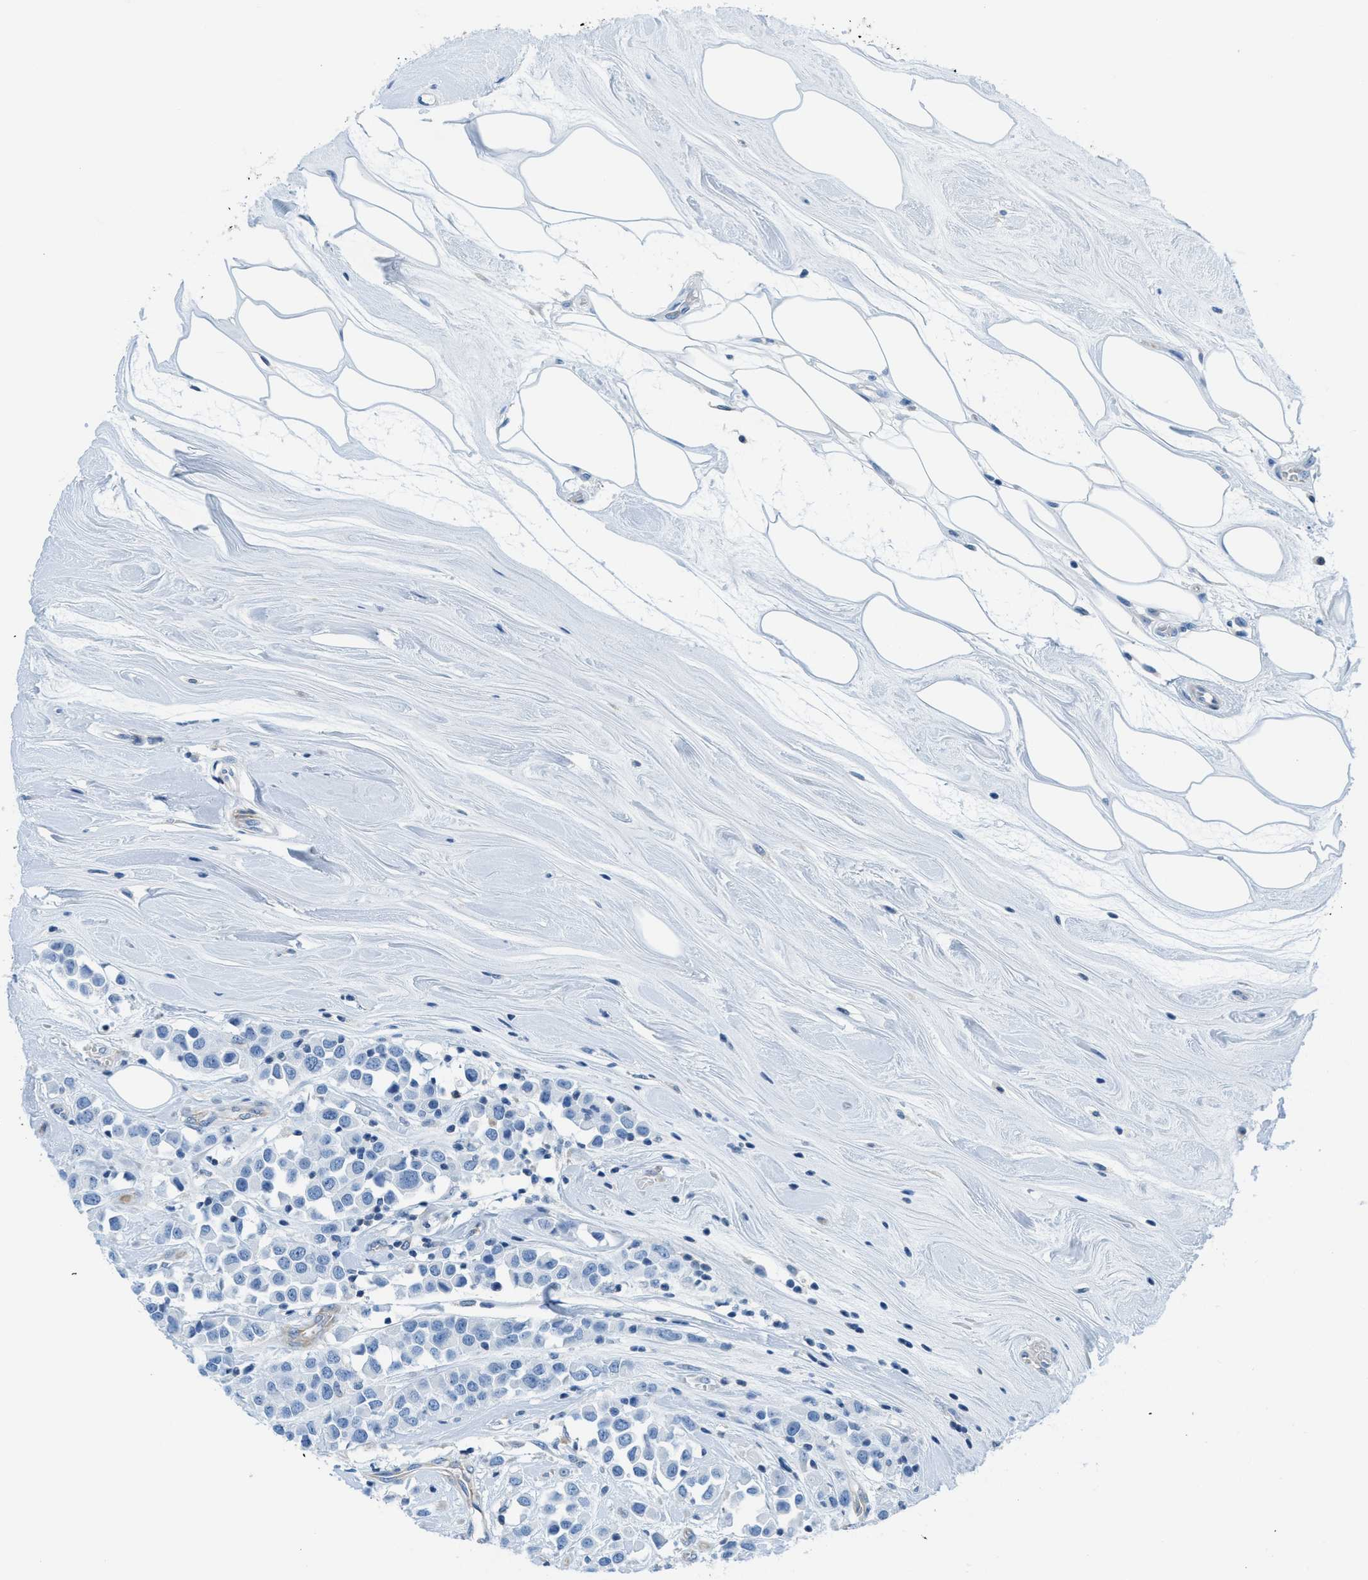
{"staining": {"intensity": "negative", "quantity": "none", "location": "none"}, "tissue": "breast cancer", "cell_type": "Tumor cells", "image_type": "cancer", "snomed": [{"axis": "morphology", "description": "Duct carcinoma"}, {"axis": "topography", "description": "Breast"}], "caption": "IHC of human breast cancer shows no positivity in tumor cells. The staining is performed using DAB (3,3'-diaminobenzidine) brown chromogen with nuclei counter-stained in using hematoxylin.", "gene": "MAPRE2", "patient": {"sex": "female", "age": 61}}